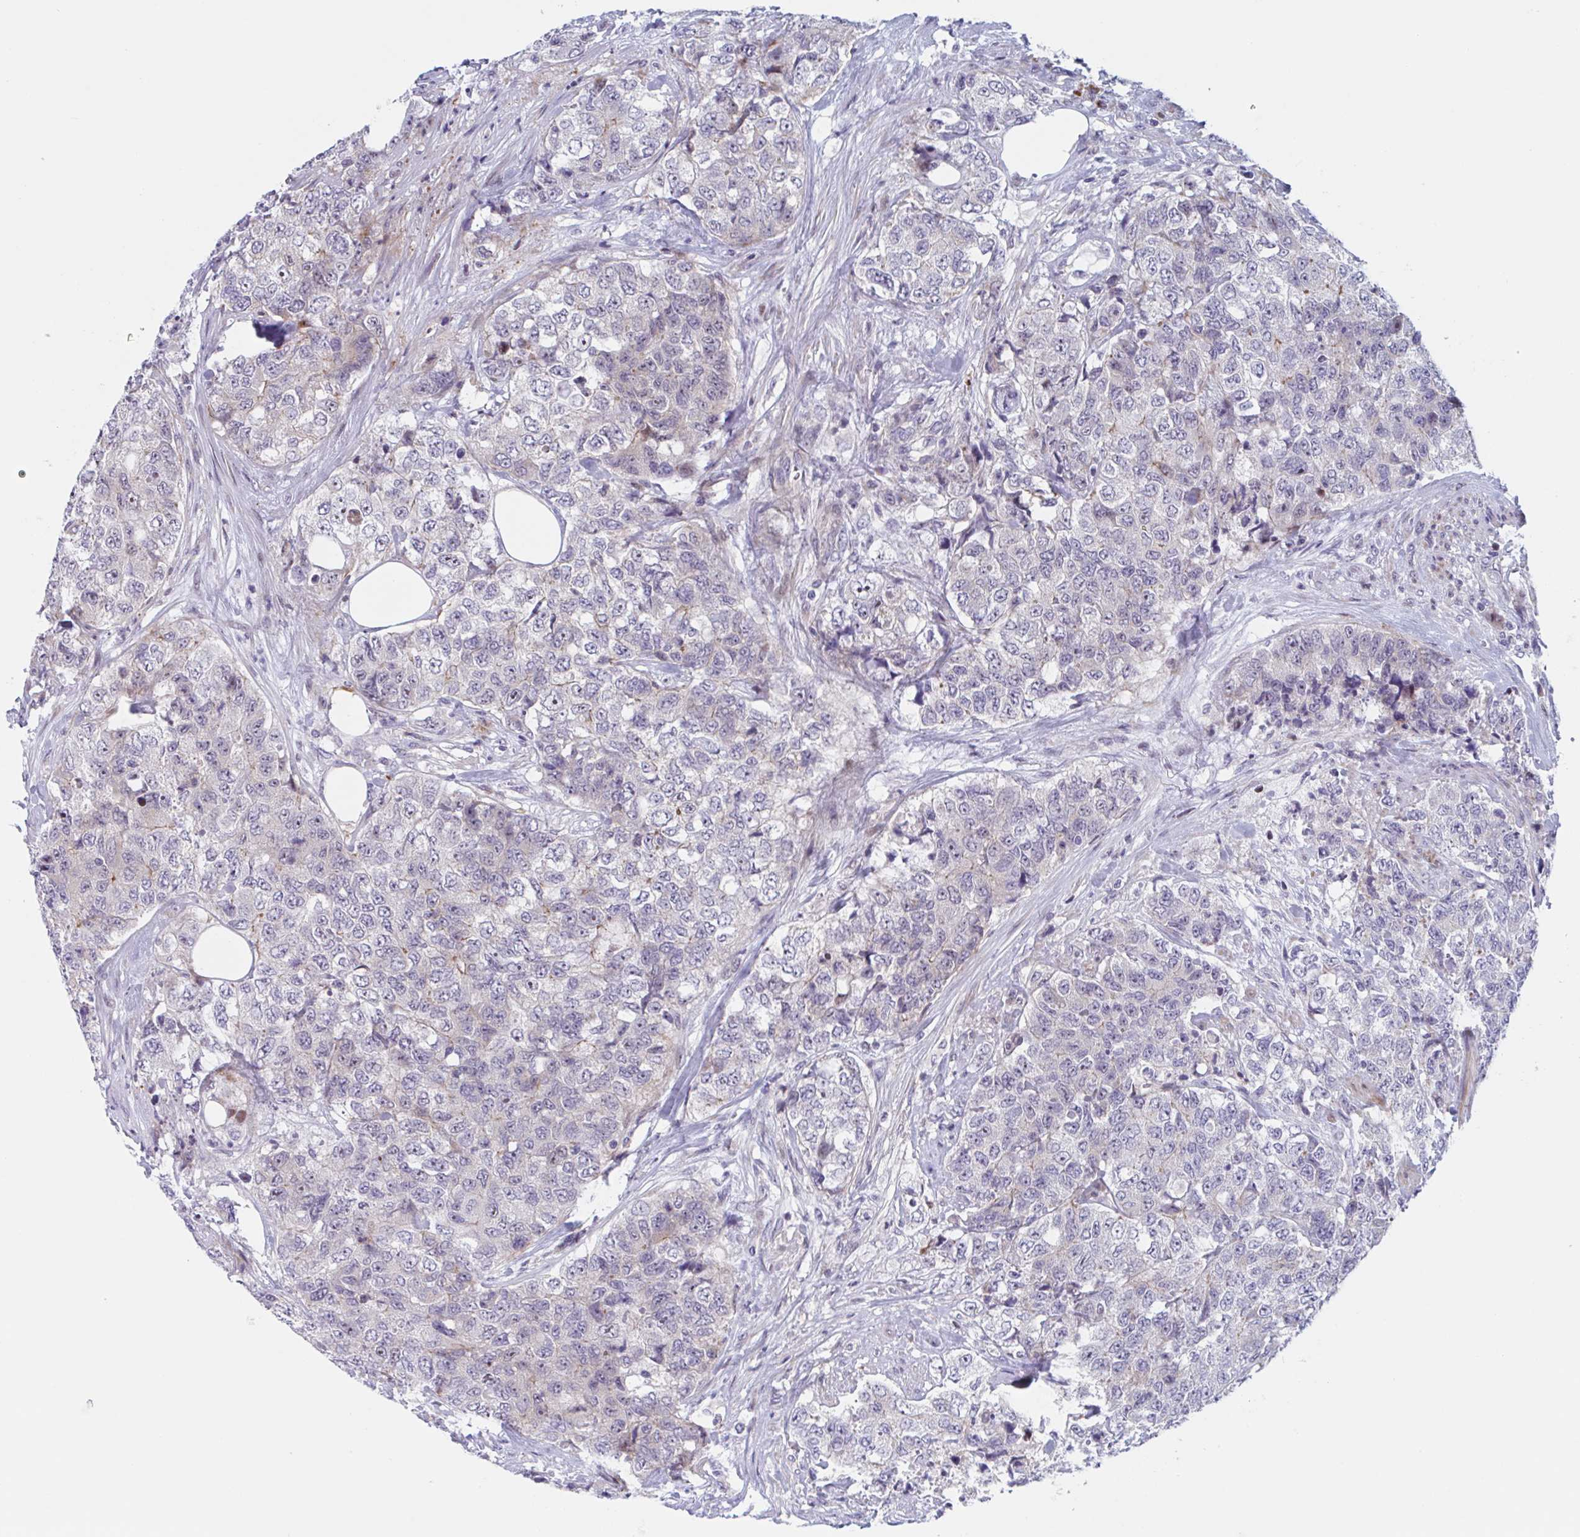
{"staining": {"intensity": "weak", "quantity": "<25%", "location": "cytoplasmic/membranous"}, "tissue": "urothelial cancer", "cell_type": "Tumor cells", "image_type": "cancer", "snomed": [{"axis": "morphology", "description": "Urothelial carcinoma, High grade"}, {"axis": "topography", "description": "Urinary bladder"}], "caption": "Immunohistochemistry (IHC) of urothelial cancer demonstrates no expression in tumor cells. (DAB IHC with hematoxylin counter stain).", "gene": "DUXA", "patient": {"sex": "female", "age": 78}}